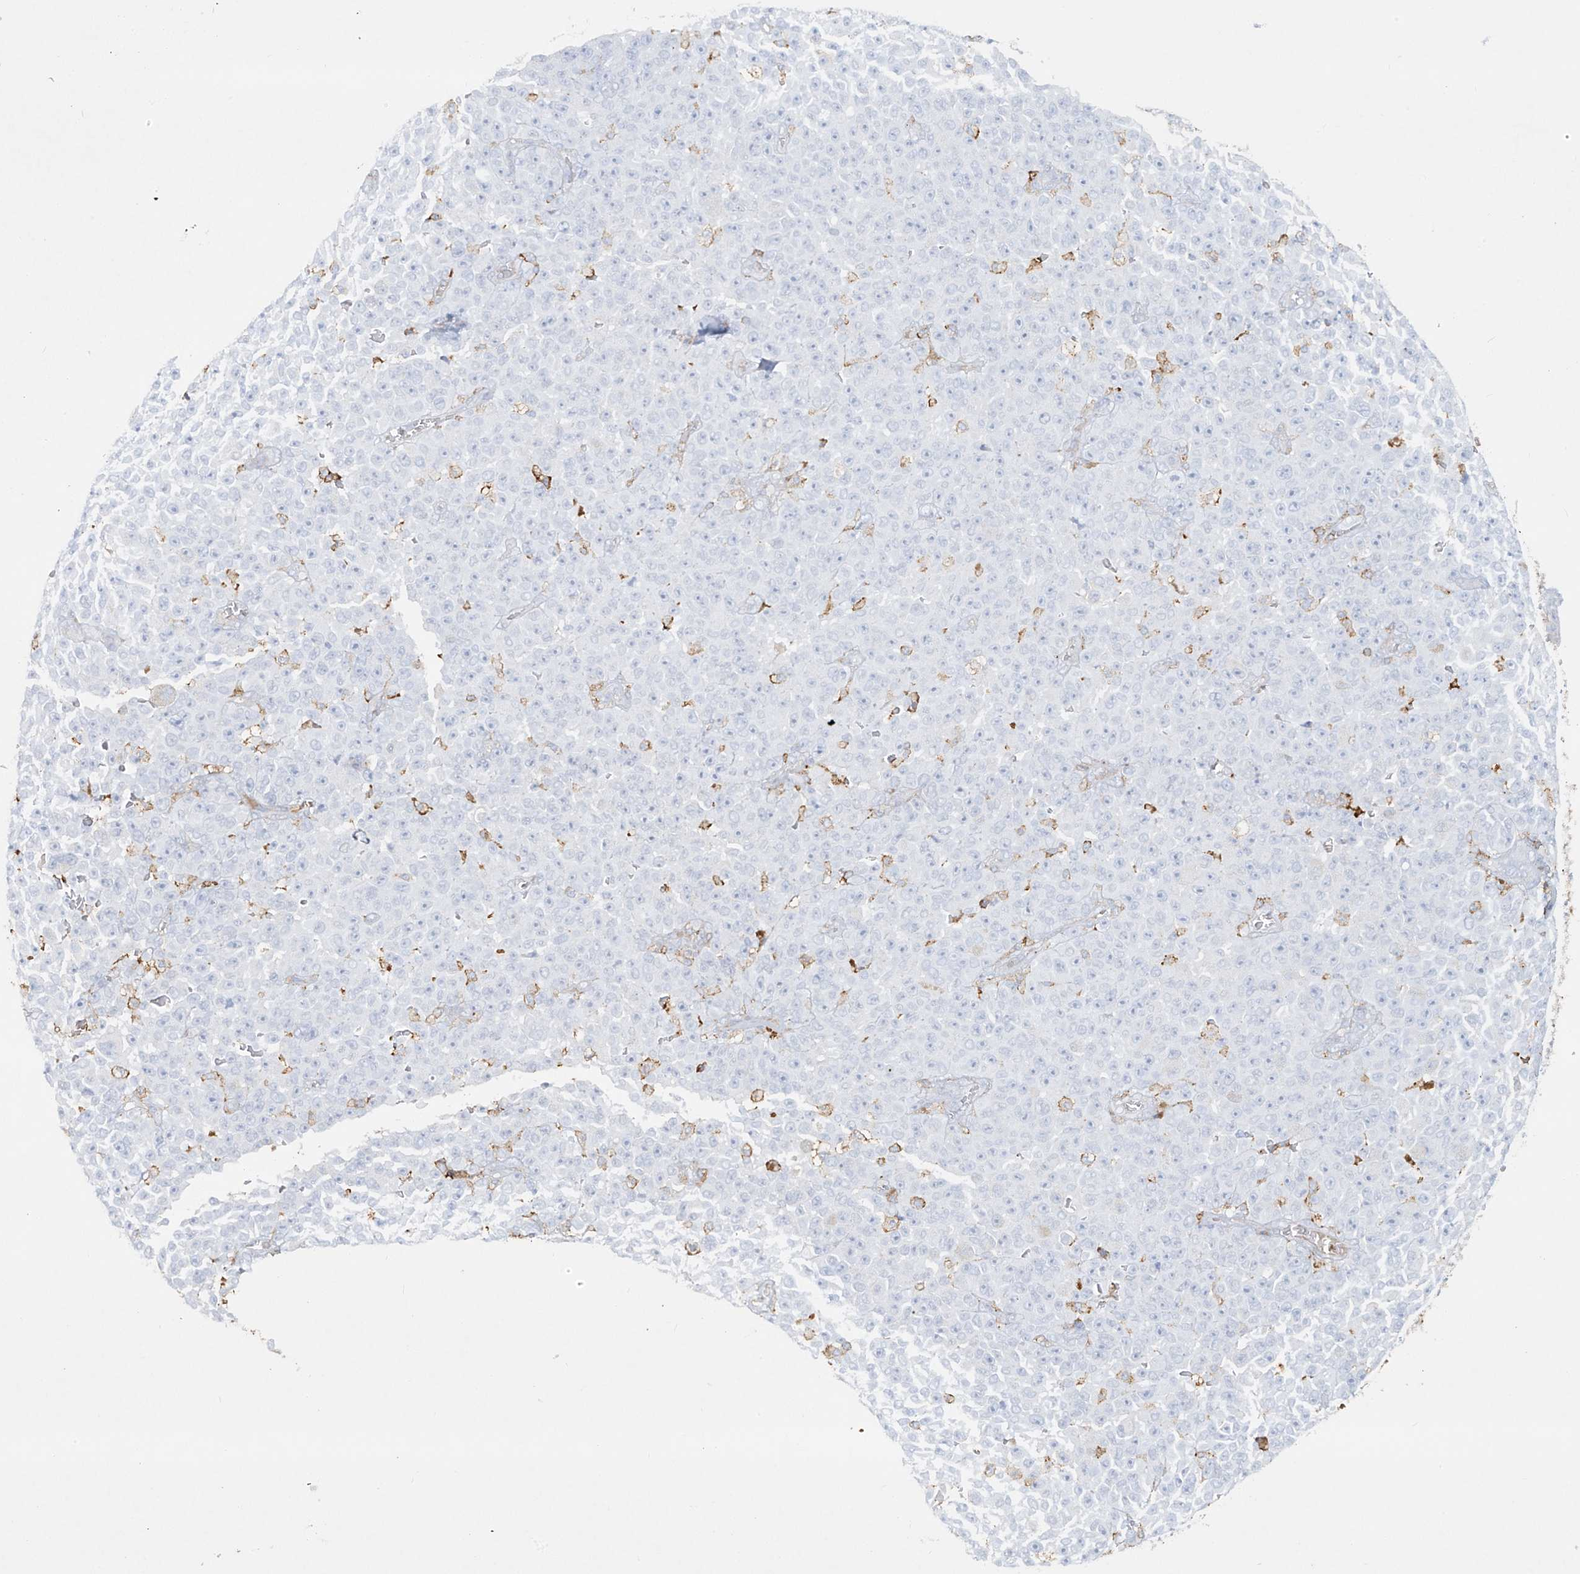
{"staining": {"intensity": "negative", "quantity": "none", "location": "none"}, "tissue": "melanoma", "cell_type": "Tumor cells", "image_type": "cancer", "snomed": [{"axis": "morphology", "description": "Malignant melanoma, NOS"}, {"axis": "topography", "description": "Skin"}], "caption": "Tumor cells are negative for protein expression in human melanoma.", "gene": "FCGR3A", "patient": {"sex": "female", "age": 82}}